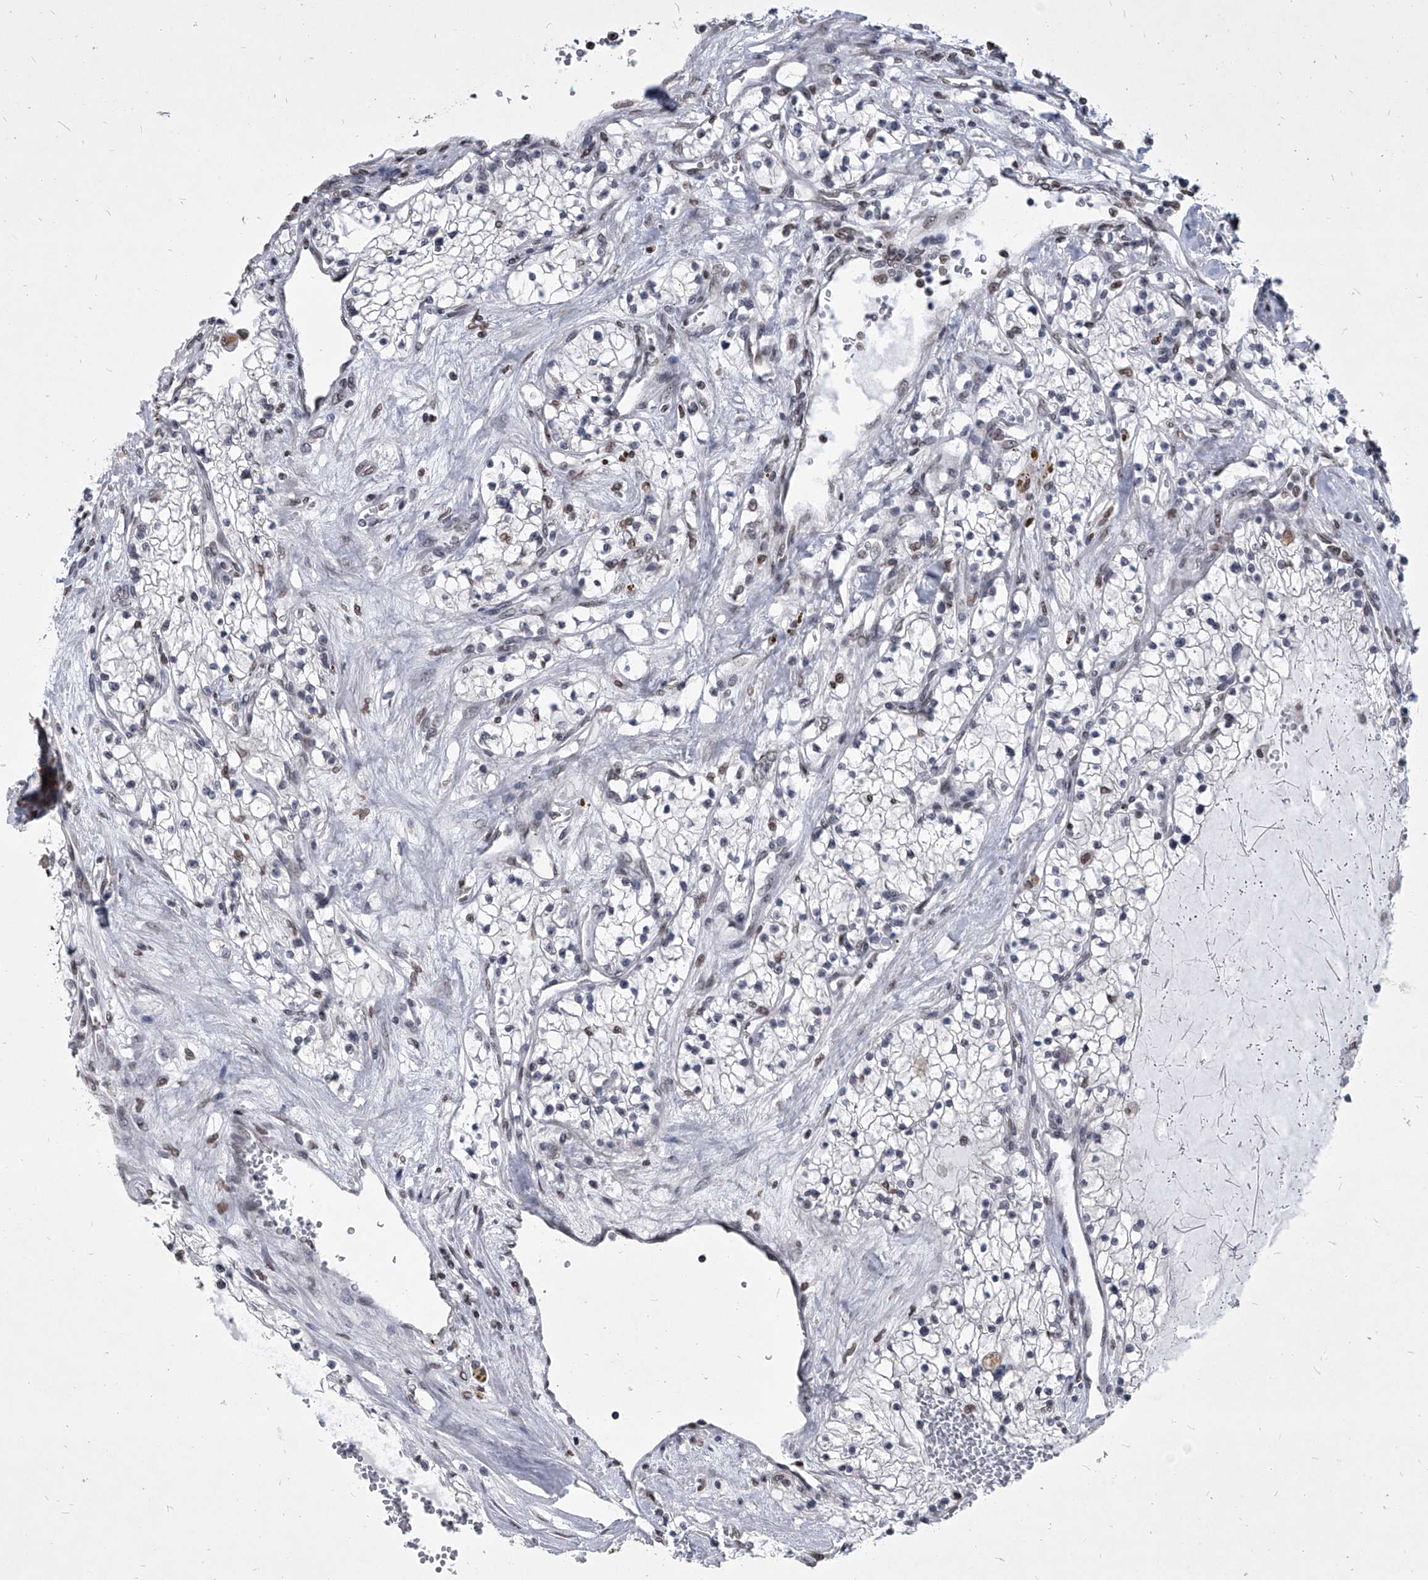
{"staining": {"intensity": "negative", "quantity": "none", "location": "none"}, "tissue": "renal cancer", "cell_type": "Tumor cells", "image_type": "cancer", "snomed": [{"axis": "morphology", "description": "Normal tissue, NOS"}, {"axis": "morphology", "description": "Adenocarcinoma, NOS"}, {"axis": "topography", "description": "Kidney"}], "caption": "Tumor cells are negative for protein expression in human renal cancer (adenocarcinoma).", "gene": "PPIL4", "patient": {"sex": "male", "age": 68}}